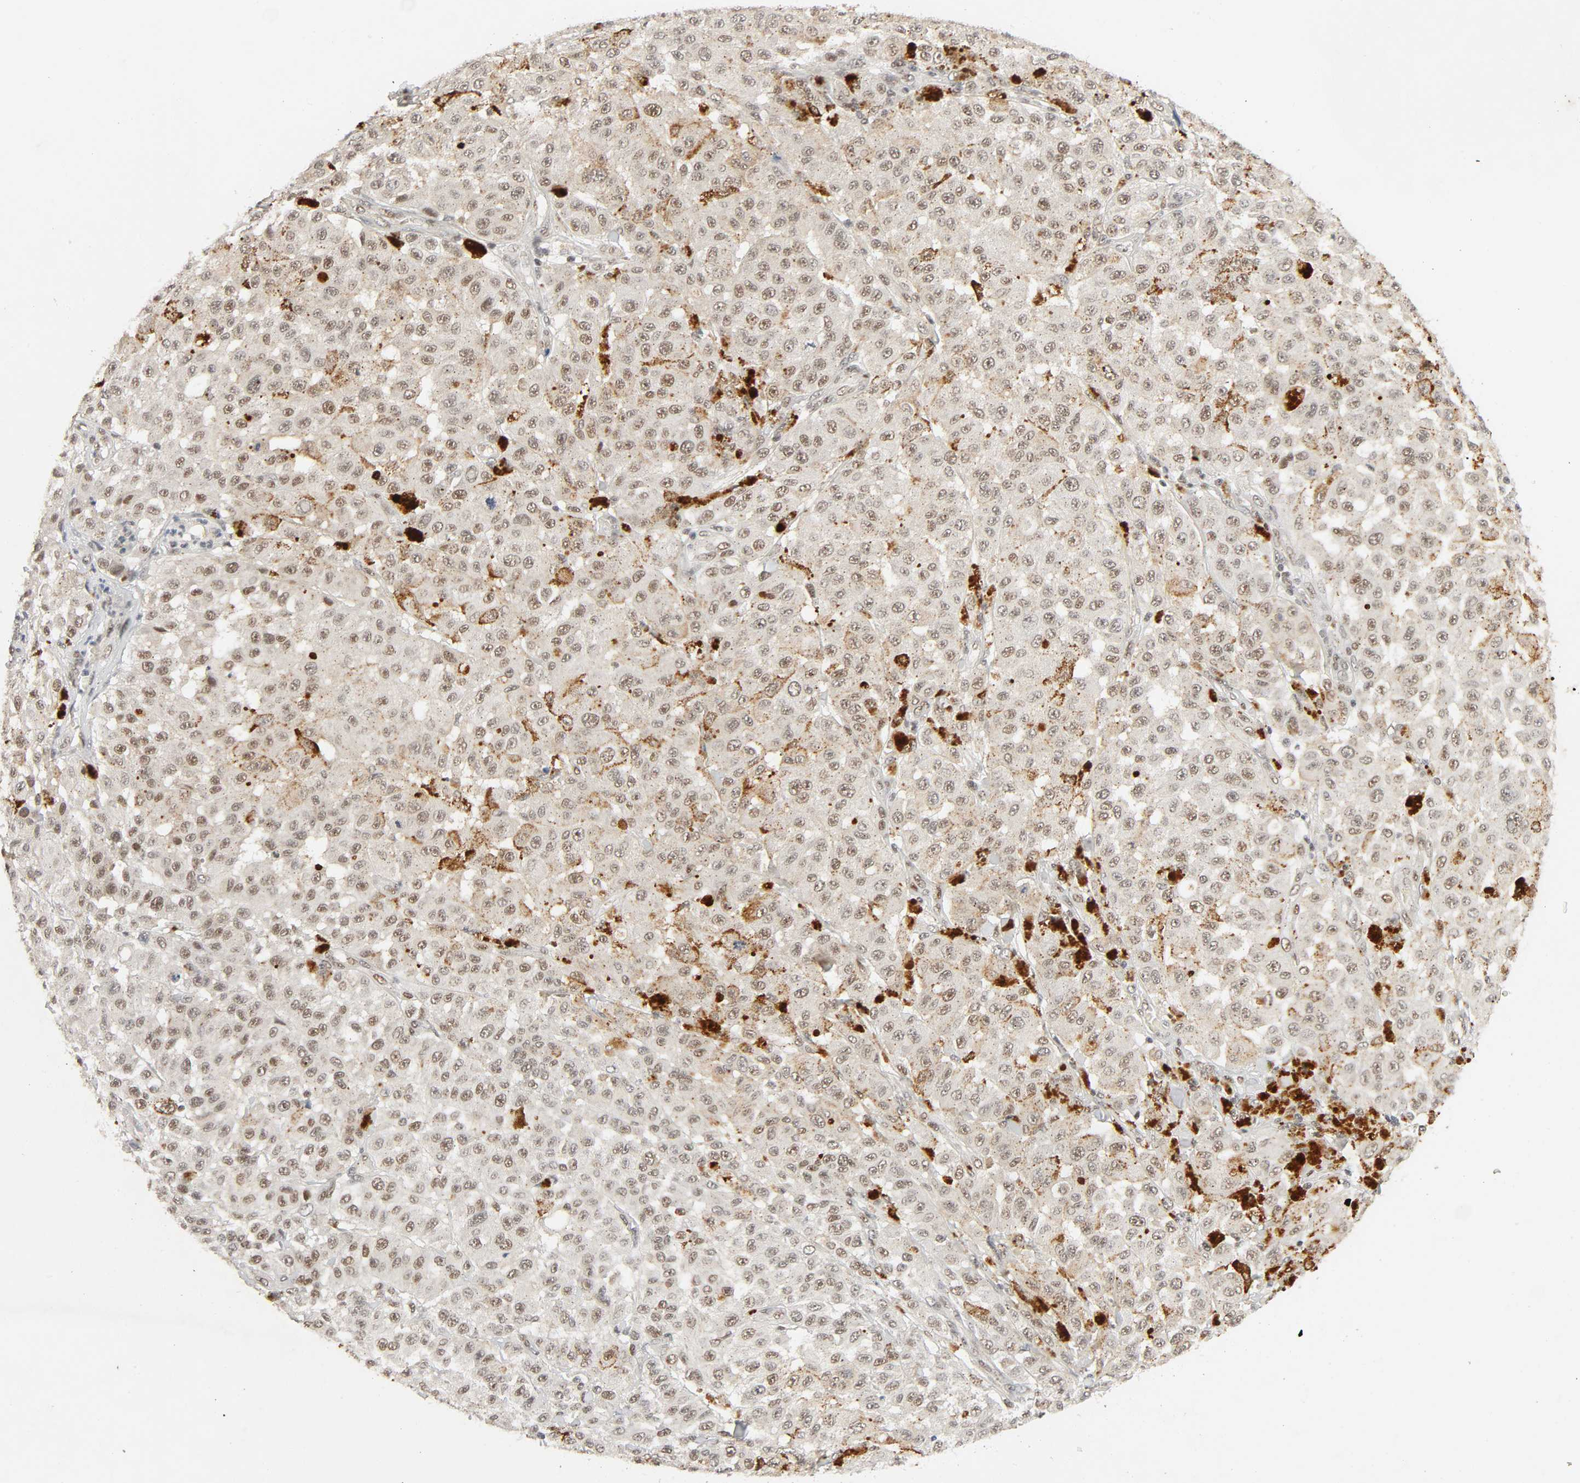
{"staining": {"intensity": "weak", "quantity": ">75%", "location": "nuclear"}, "tissue": "melanoma", "cell_type": "Tumor cells", "image_type": "cancer", "snomed": [{"axis": "morphology", "description": "Malignant melanoma, NOS"}, {"axis": "topography", "description": "Skin"}], "caption": "Melanoma tissue shows weak nuclear positivity in about >75% of tumor cells", "gene": "SMARCD1", "patient": {"sex": "female", "age": 64}}